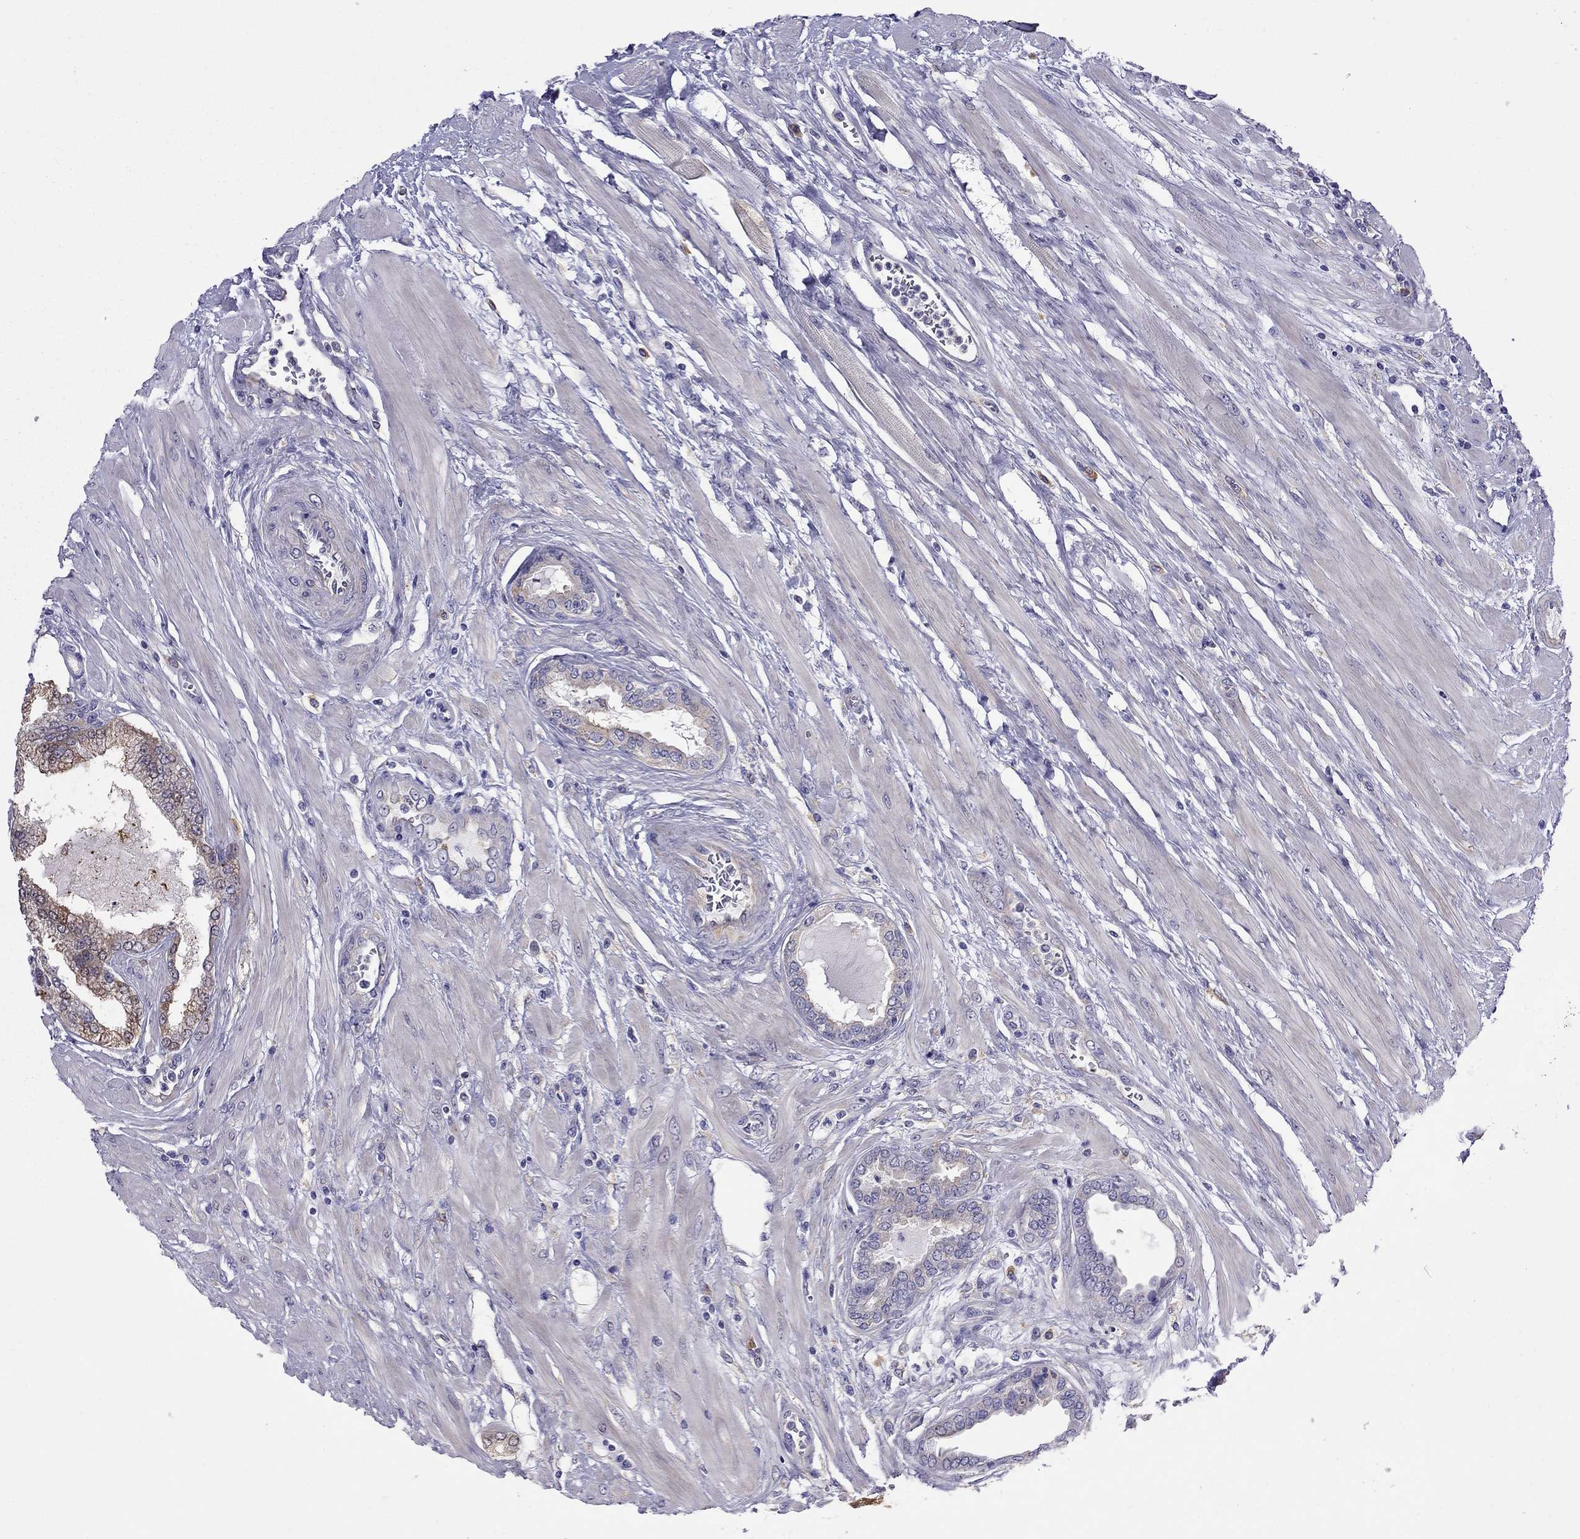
{"staining": {"intensity": "strong", "quantity": "25%-75%", "location": "cytoplasmic/membranous"}, "tissue": "prostate cancer", "cell_type": "Tumor cells", "image_type": "cancer", "snomed": [{"axis": "morphology", "description": "Adenocarcinoma, Low grade"}, {"axis": "topography", "description": "Prostate"}], "caption": "High-power microscopy captured an immunohistochemistry (IHC) photomicrograph of prostate cancer, revealing strong cytoplasmic/membranous staining in about 25%-75% of tumor cells.", "gene": "ALOX15B", "patient": {"sex": "male", "age": 55}}